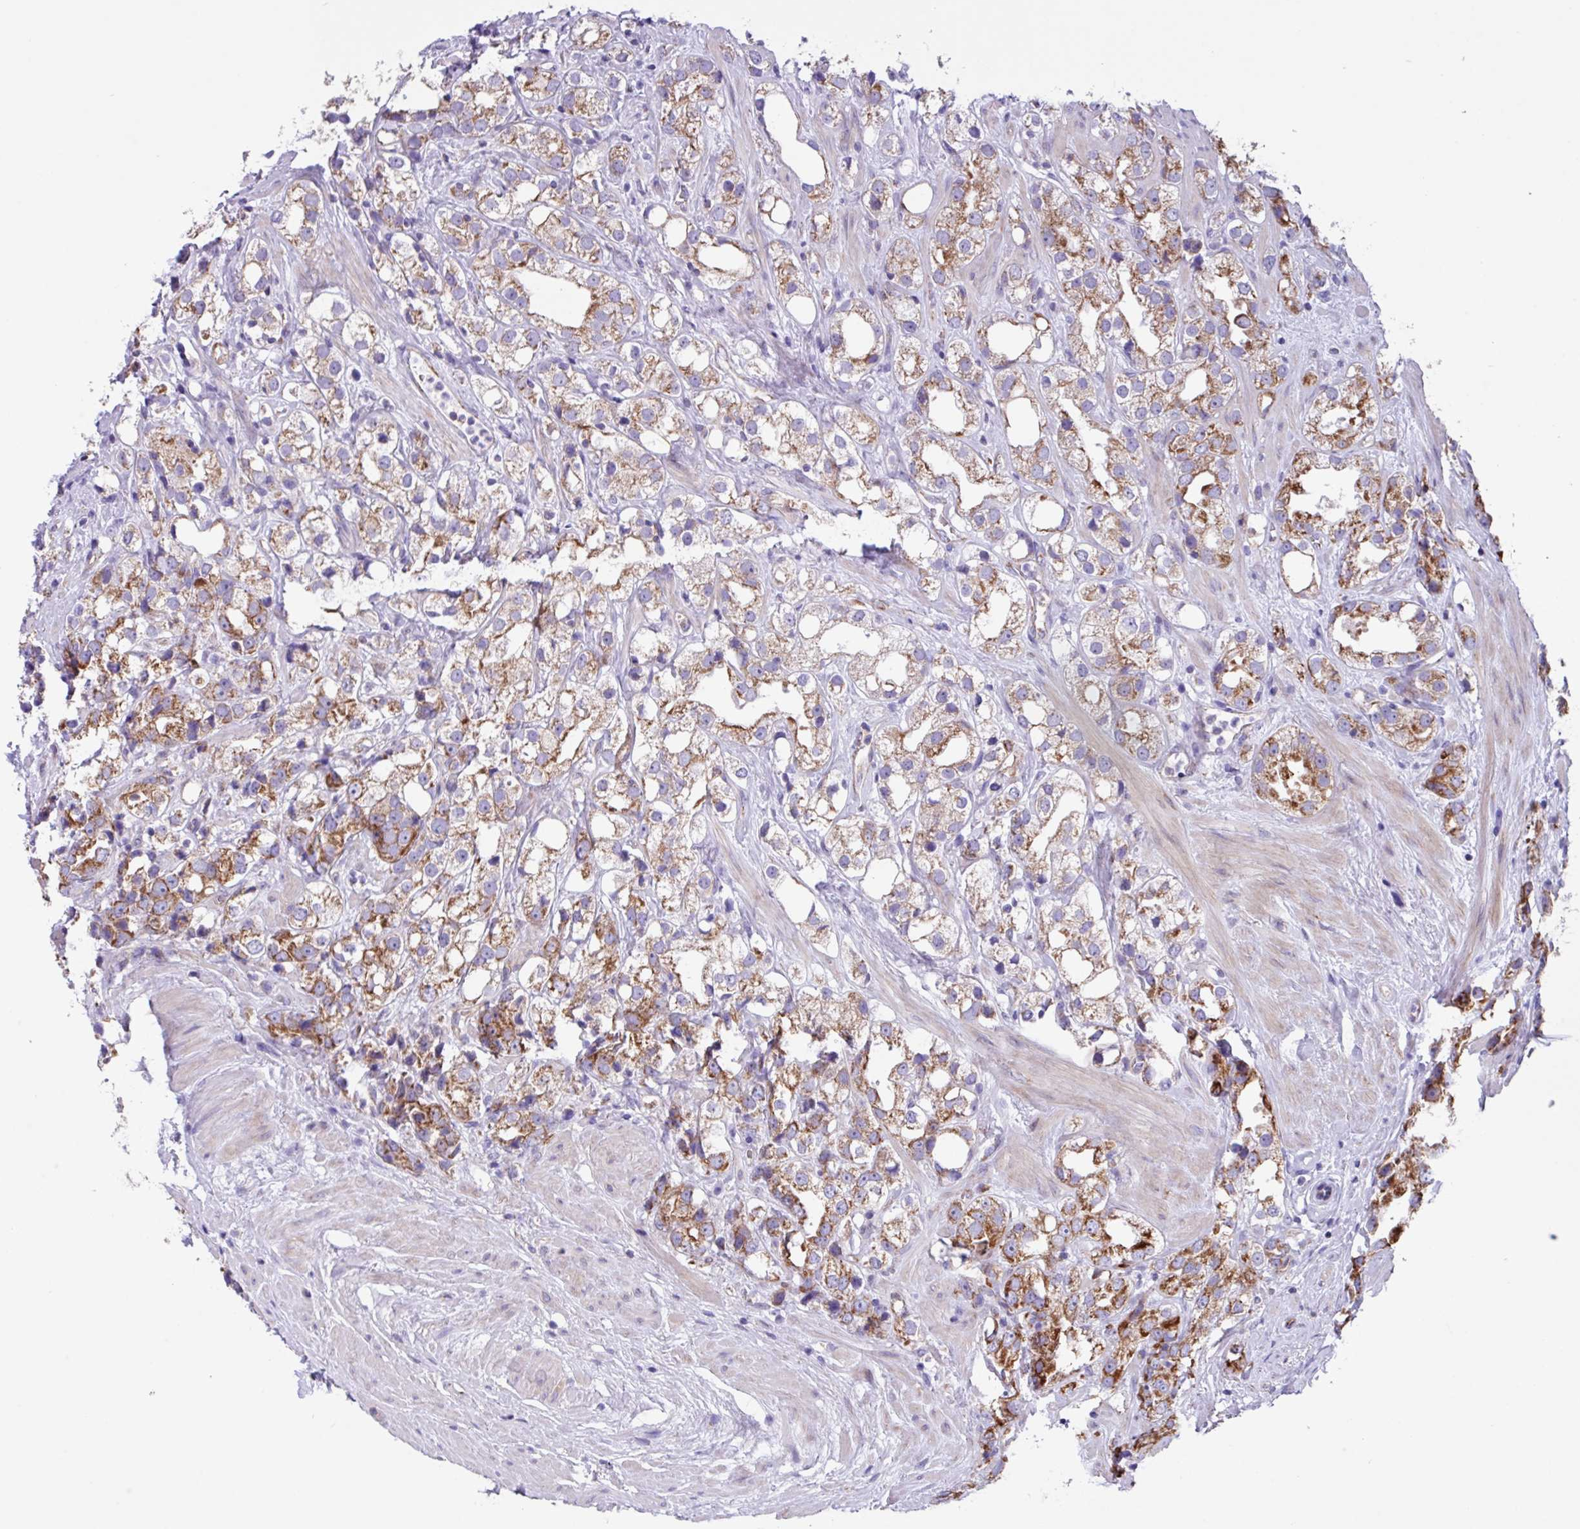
{"staining": {"intensity": "moderate", "quantity": ">75%", "location": "cytoplasmic/membranous"}, "tissue": "prostate cancer", "cell_type": "Tumor cells", "image_type": "cancer", "snomed": [{"axis": "morphology", "description": "Adenocarcinoma, NOS"}, {"axis": "topography", "description": "Prostate"}], "caption": "Adenocarcinoma (prostate) stained with a brown dye displays moderate cytoplasmic/membranous positive expression in about >75% of tumor cells.", "gene": "OTULIN", "patient": {"sex": "male", "age": 79}}